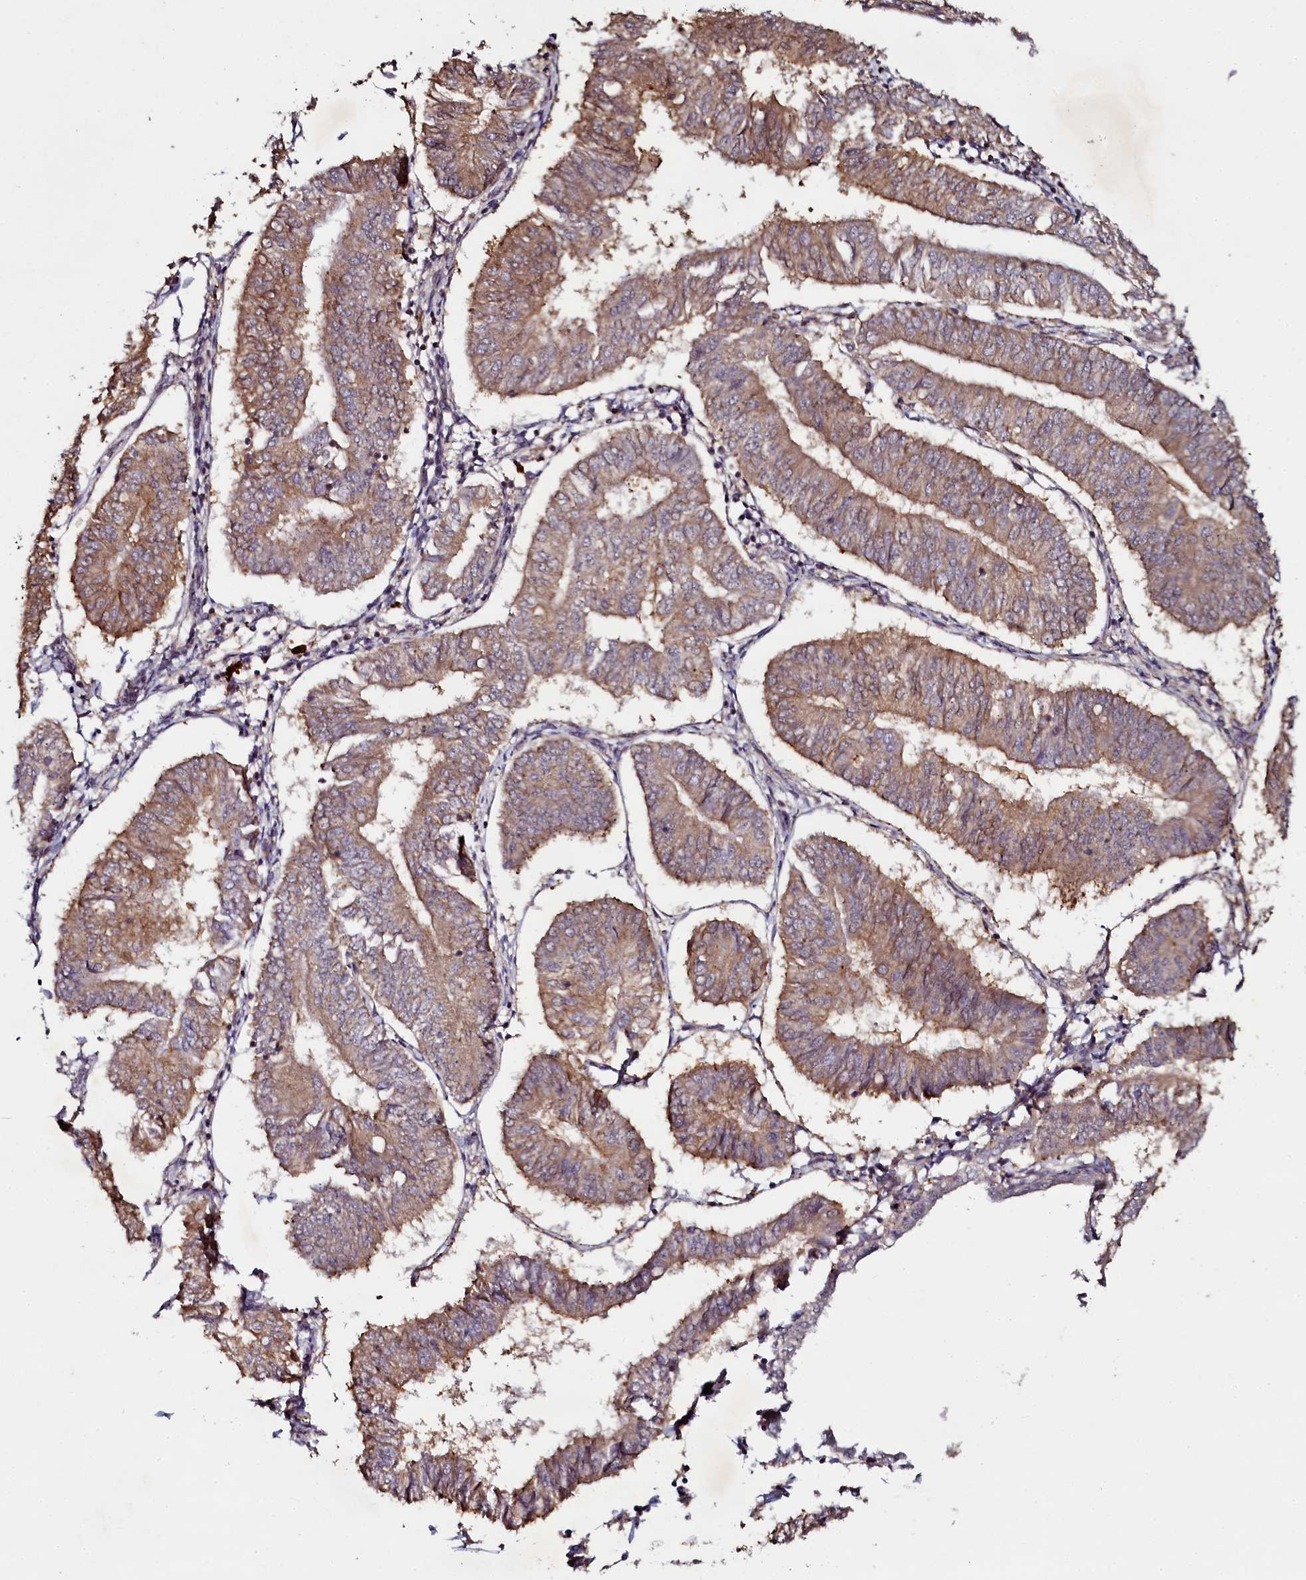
{"staining": {"intensity": "moderate", "quantity": ">75%", "location": "cytoplasmic/membranous"}, "tissue": "endometrial cancer", "cell_type": "Tumor cells", "image_type": "cancer", "snomed": [{"axis": "morphology", "description": "Adenocarcinoma, NOS"}, {"axis": "topography", "description": "Endometrium"}], "caption": "A histopathology image of human endometrial adenocarcinoma stained for a protein shows moderate cytoplasmic/membranous brown staining in tumor cells.", "gene": "SEC24C", "patient": {"sex": "female", "age": 58}}